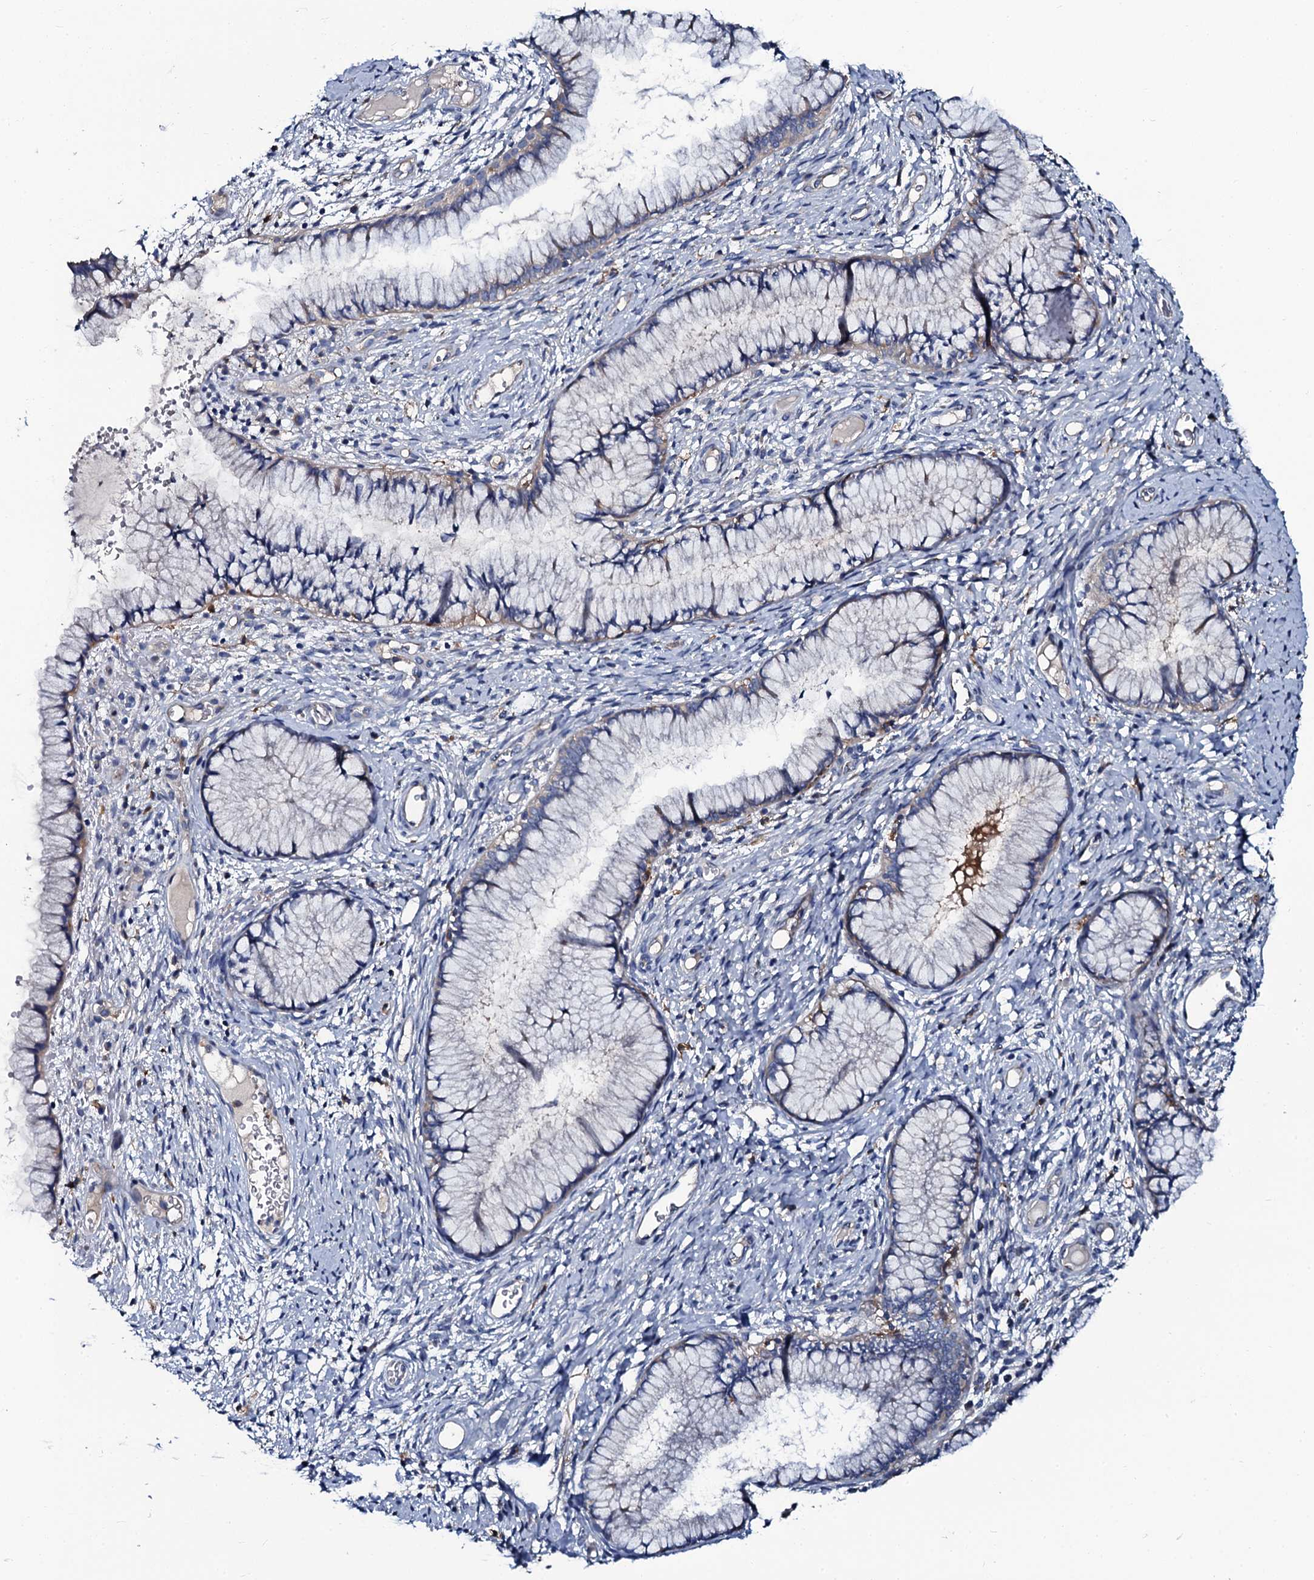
{"staining": {"intensity": "negative", "quantity": "none", "location": "none"}, "tissue": "cervix", "cell_type": "Glandular cells", "image_type": "normal", "snomed": [{"axis": "morphology", "description": "Normal tissue, NOS"}, {"axis": "topography", "description": "Cervix"}], "caption": "The immunohistochemistry photomicrograph has no significant positivity in glandular cells of cervix. The staining was performed using DAB (3,3'-diaminobenzidine) to visualize the protein expression in brown, while the nuclei were stained in blue with hematoxylin (Magnification: 20x).", "gene": "OTOL1", "patient": {"sex": "female", "age": 42}}